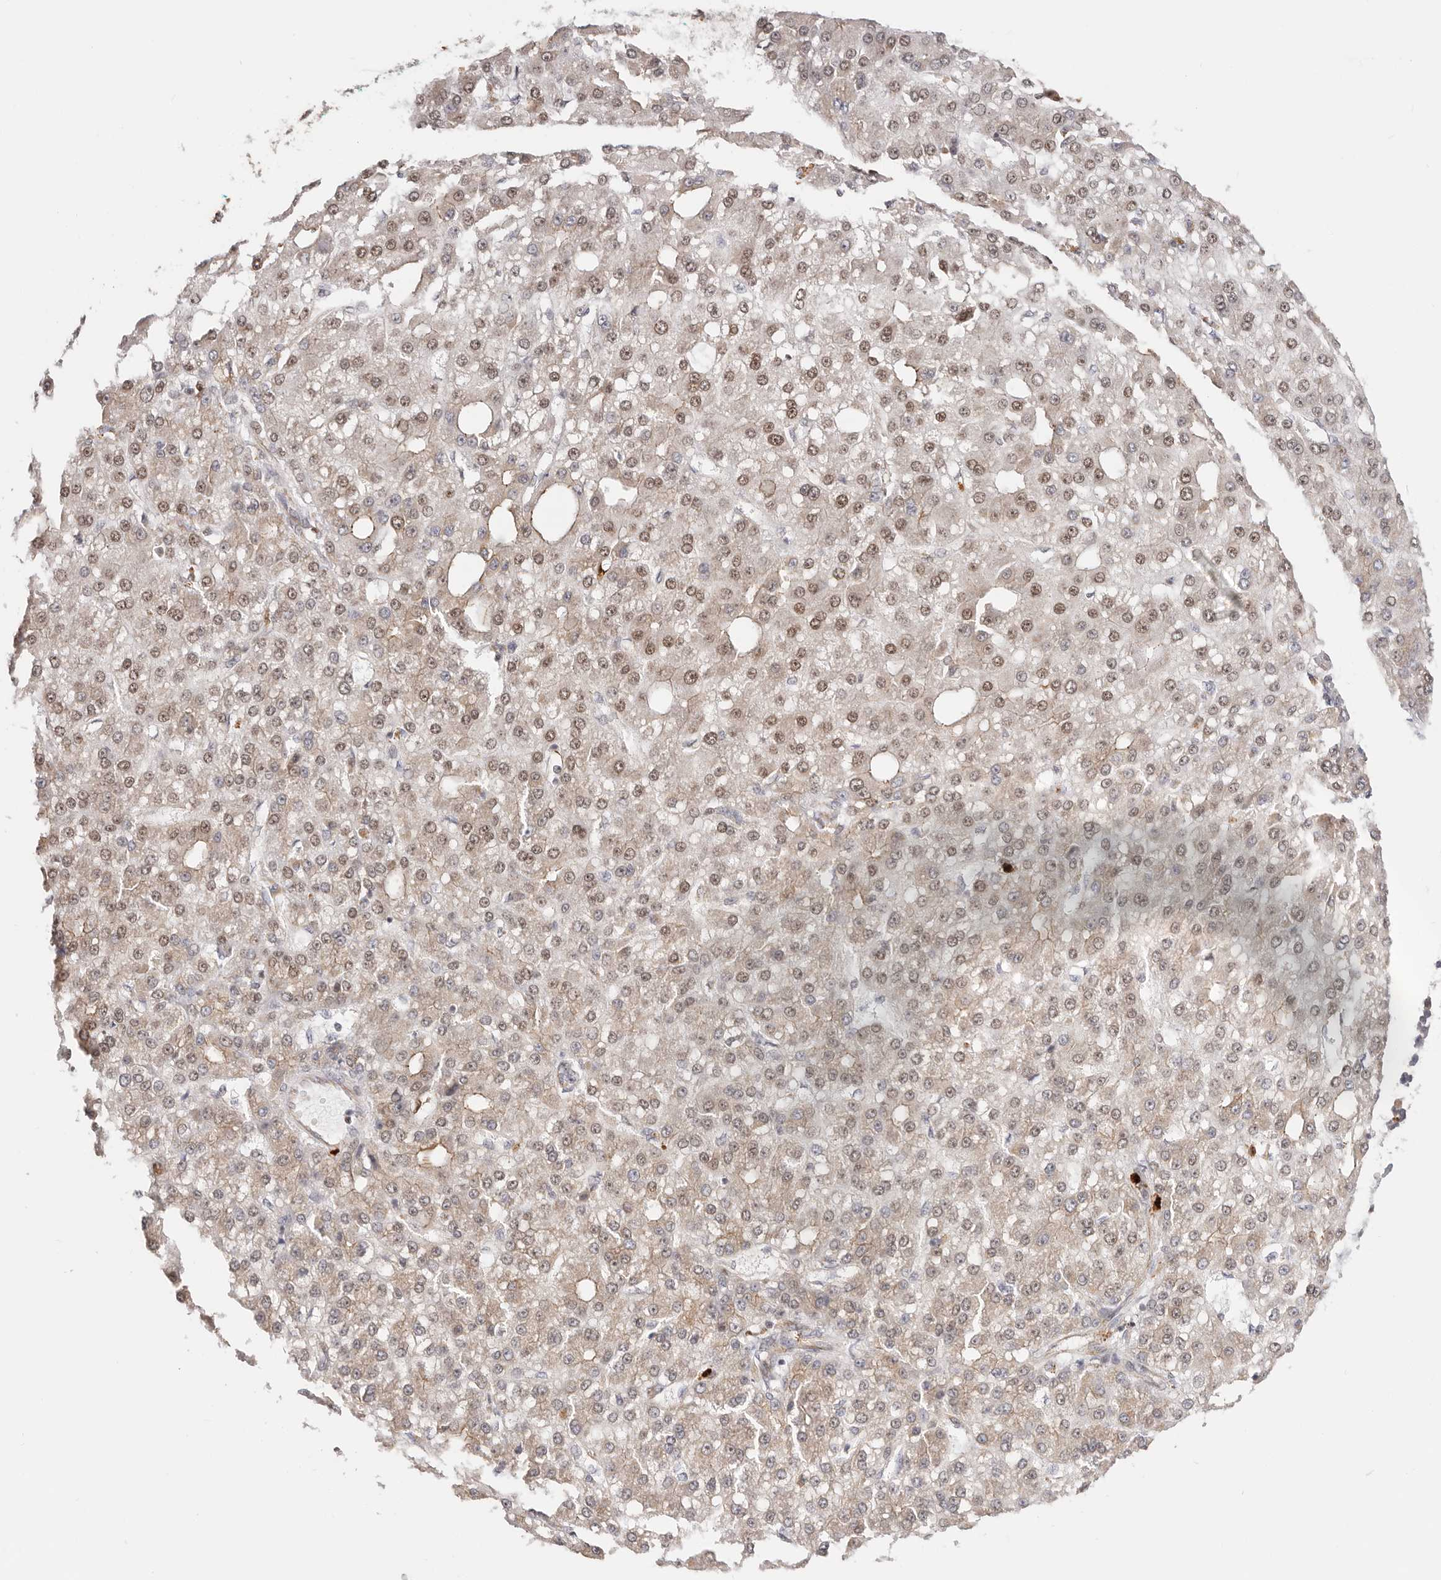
{"staining": {"intensity": "weak", "quantity": ">75%", "location": "cytoplasmic/membranous,nuclear"}, "tissue": "liver cancer", "cell_type": "Tumor cells", "image_type": "cancer", "snomed": [{"axis": "morphology", "description": "Carcinoma, Hepatocellular, NOS"}, {"axis": "topography", "description": "Liver"}], "caption": "Immunohistochemical staining of human liver cancer (hepatocellular carcinoma) shows low levels of weak cytoplasmic/membranous and nuclear protein expression in approximately >75% of tumor cells.", "gene": "AFDN", "patient": {"sex": "male", "age": 67}}